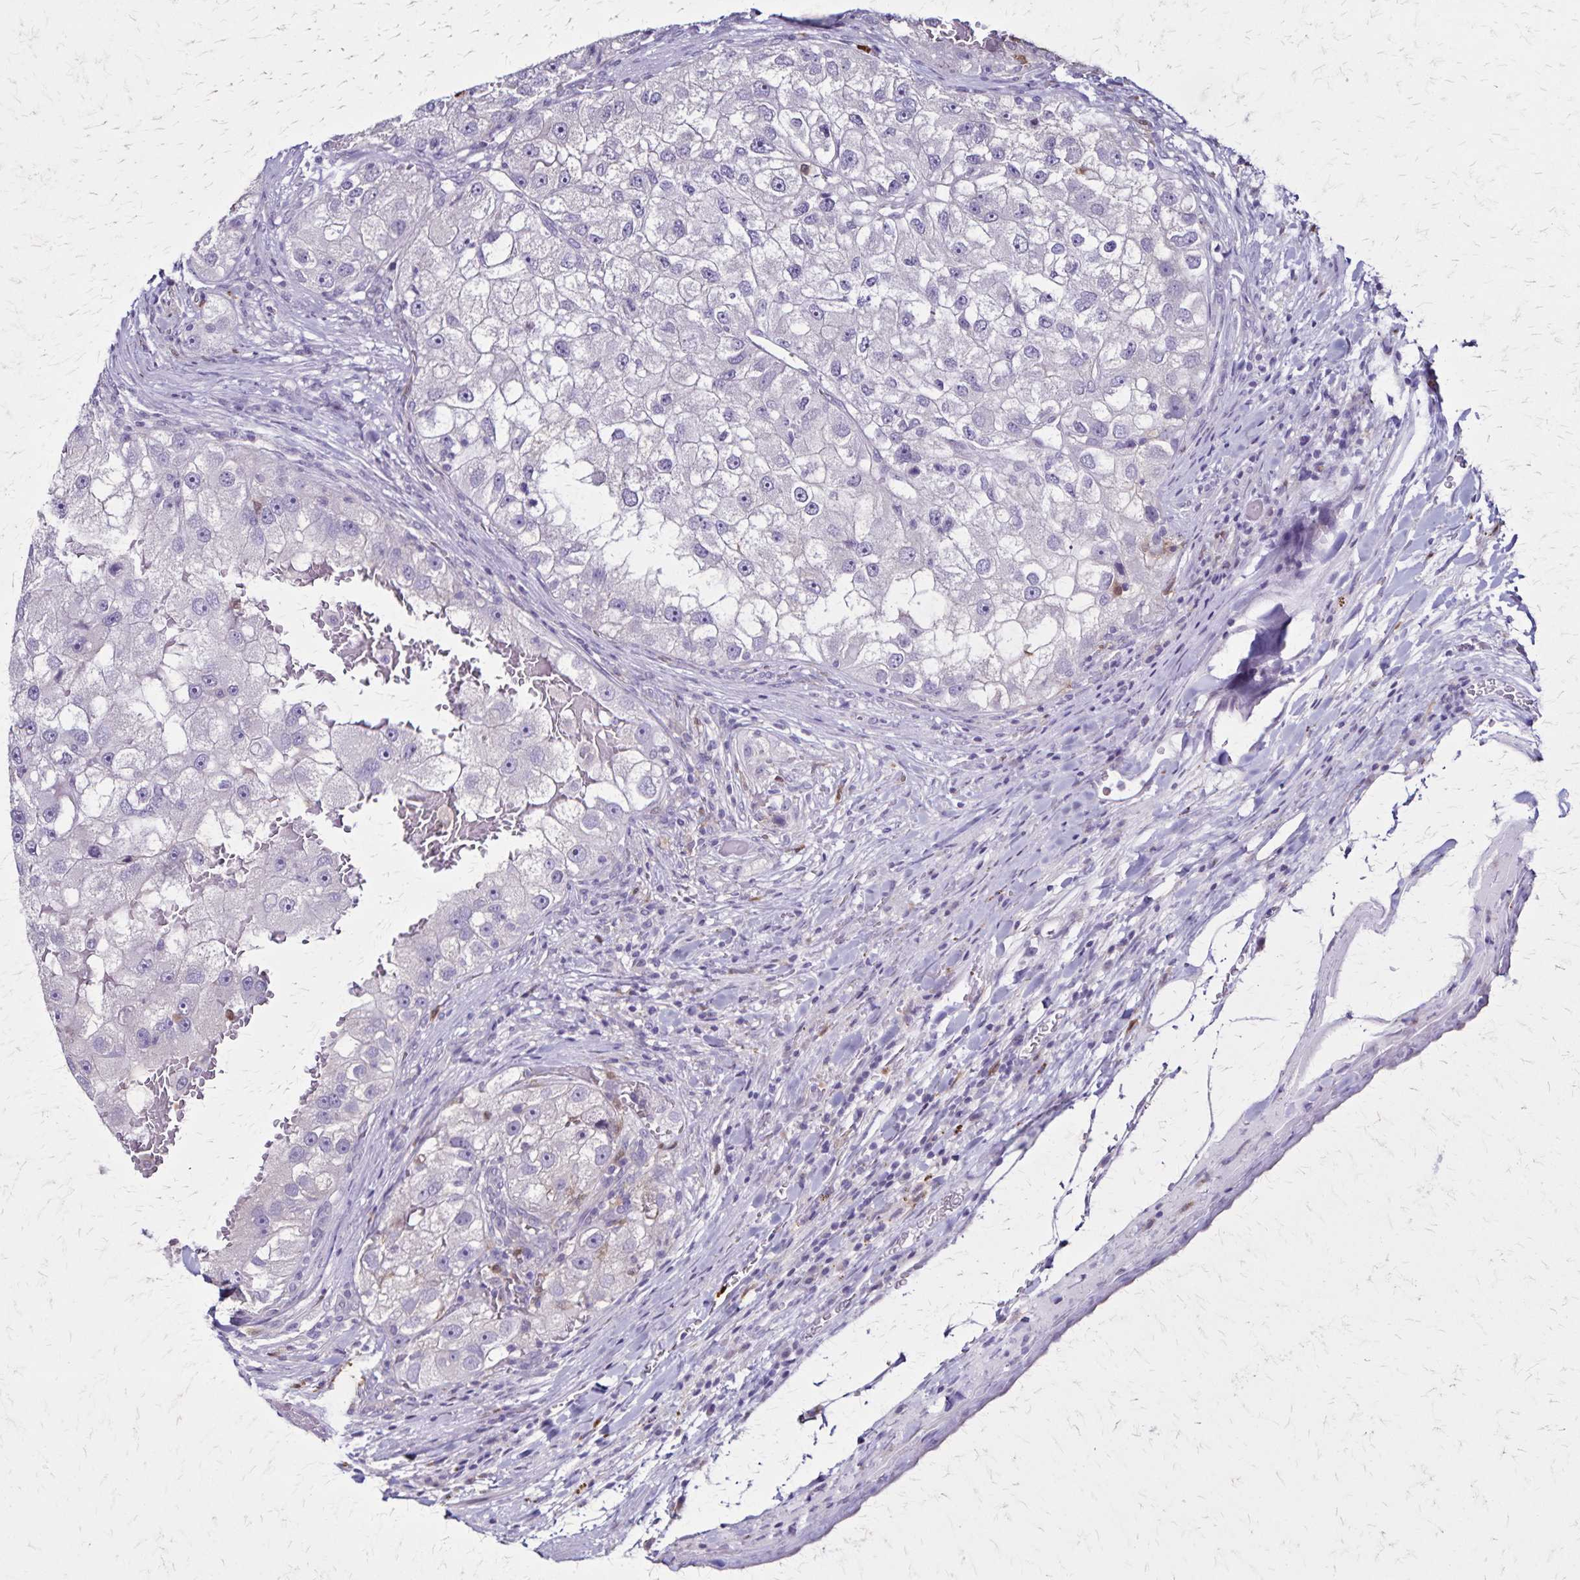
{"staining": {"intensity": "negative", "quantity": "none", "location": "none"}, "tissue": "renal cancer", "cell_type": "Tumor cells", "image_type": "cancer", "snomed": [{"axis": "morphology", "description": "Adenocarcinoma, NOS"}, {"axis": "topography", "description": "Kidney"}], "caption": "This is an immunohistochemistry image of human adenocarcinoma (renal). There is no staining in tumor cells.", "gene": "ULBP3", "patient": {"sex": "male", "age": 63}}